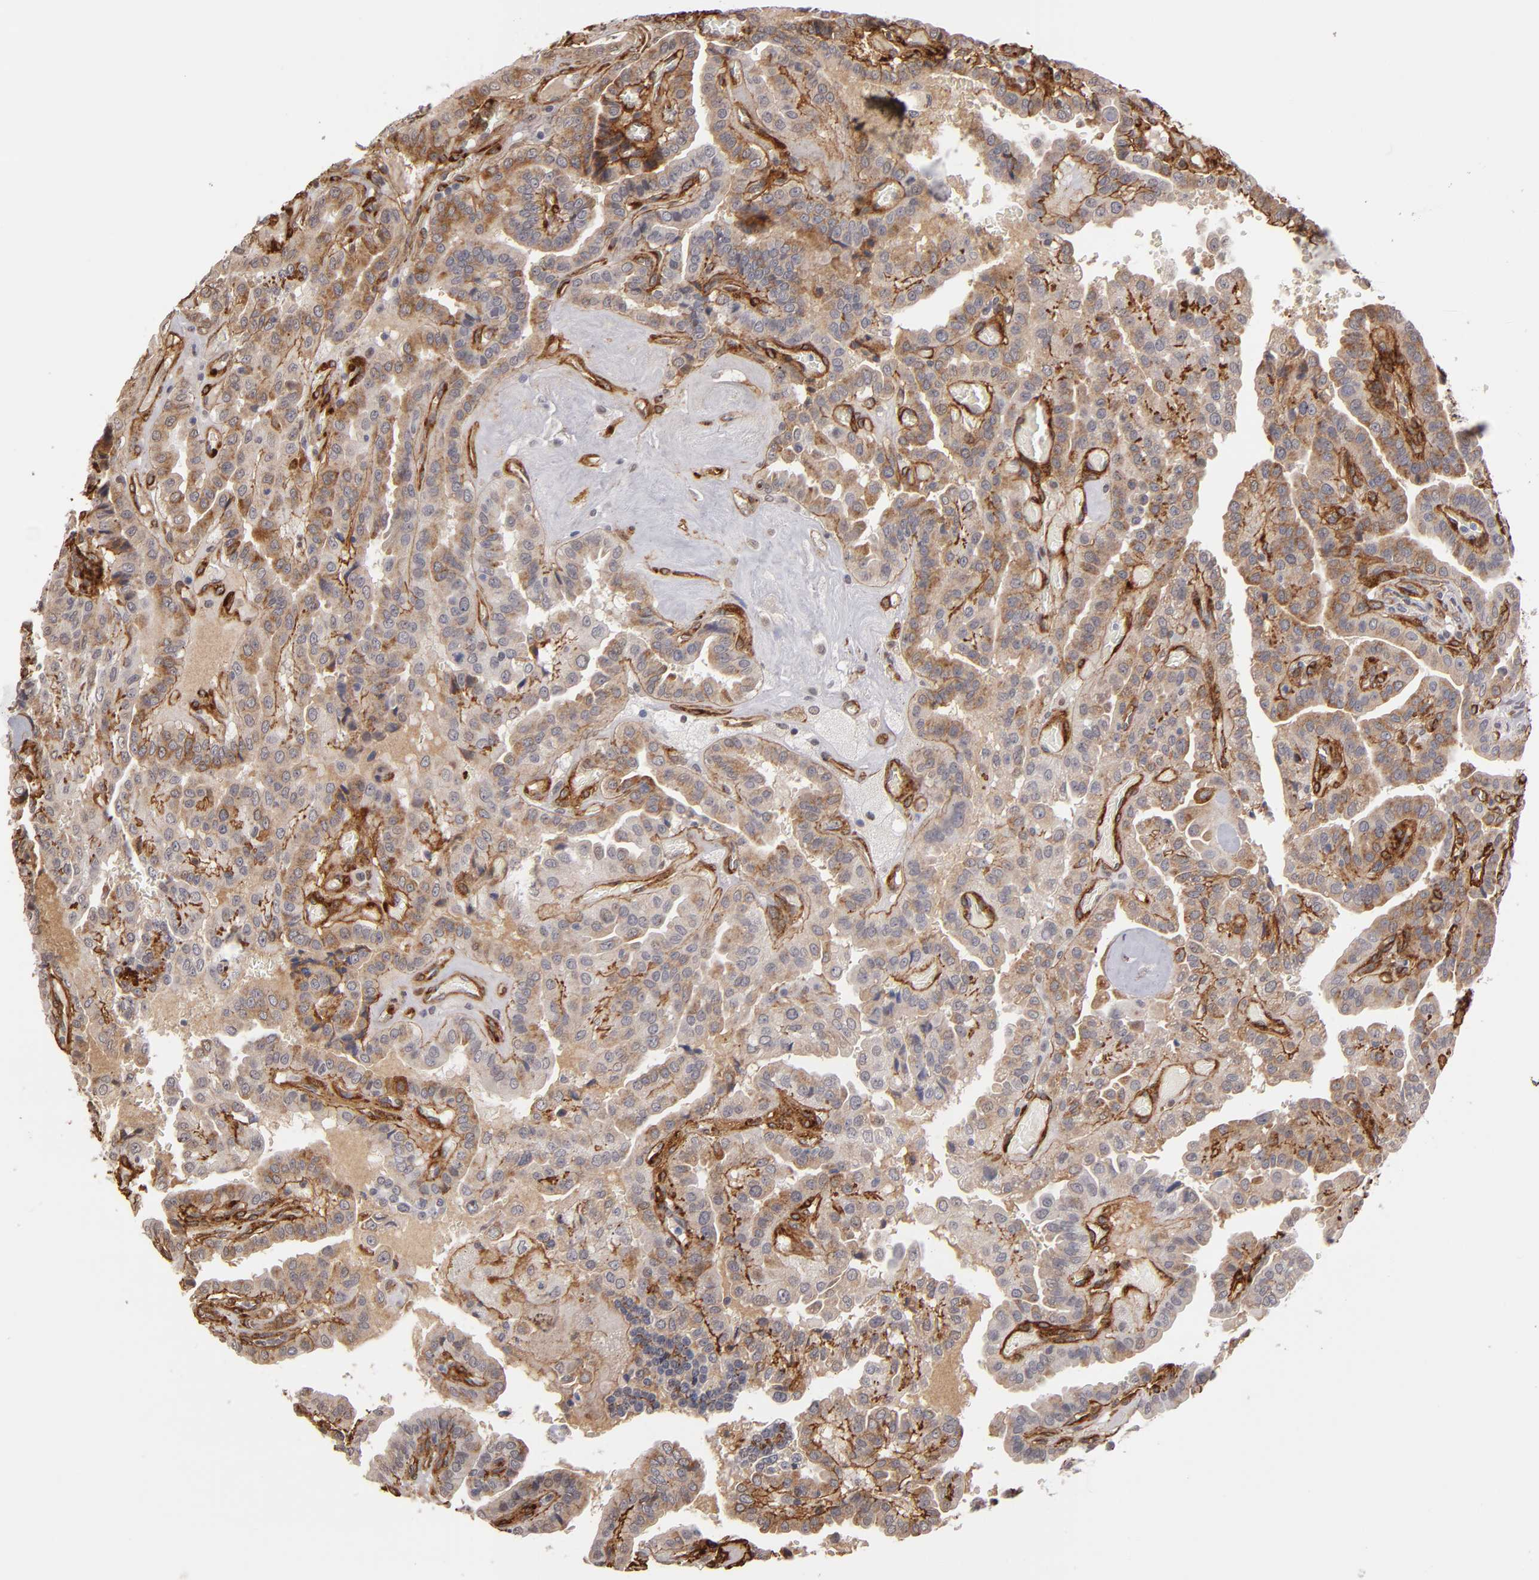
{"staining": {"intensity": "moderate", "quantity": ">75%", "location": "cytoplasmic/membranous"}, "tissue": "thyroid cancer", "cell_type": "Tumor cells", "image_type": "cancer", "snomed": [{"axis": "morphology", "description": "Papillary adenocarcinoma, NOS"}, {"axis": "topography", "description": "Thyroid gland"}], "caption": "About >75% of tumor cells in human papillary adenocarcinoma (thyroid) show moderate cytoplasmic/membranous protein expression as visualized by brown immunohistochemical staining.", "gene": "LAMC1", "patient": {"sex": "male", "age": 87}}